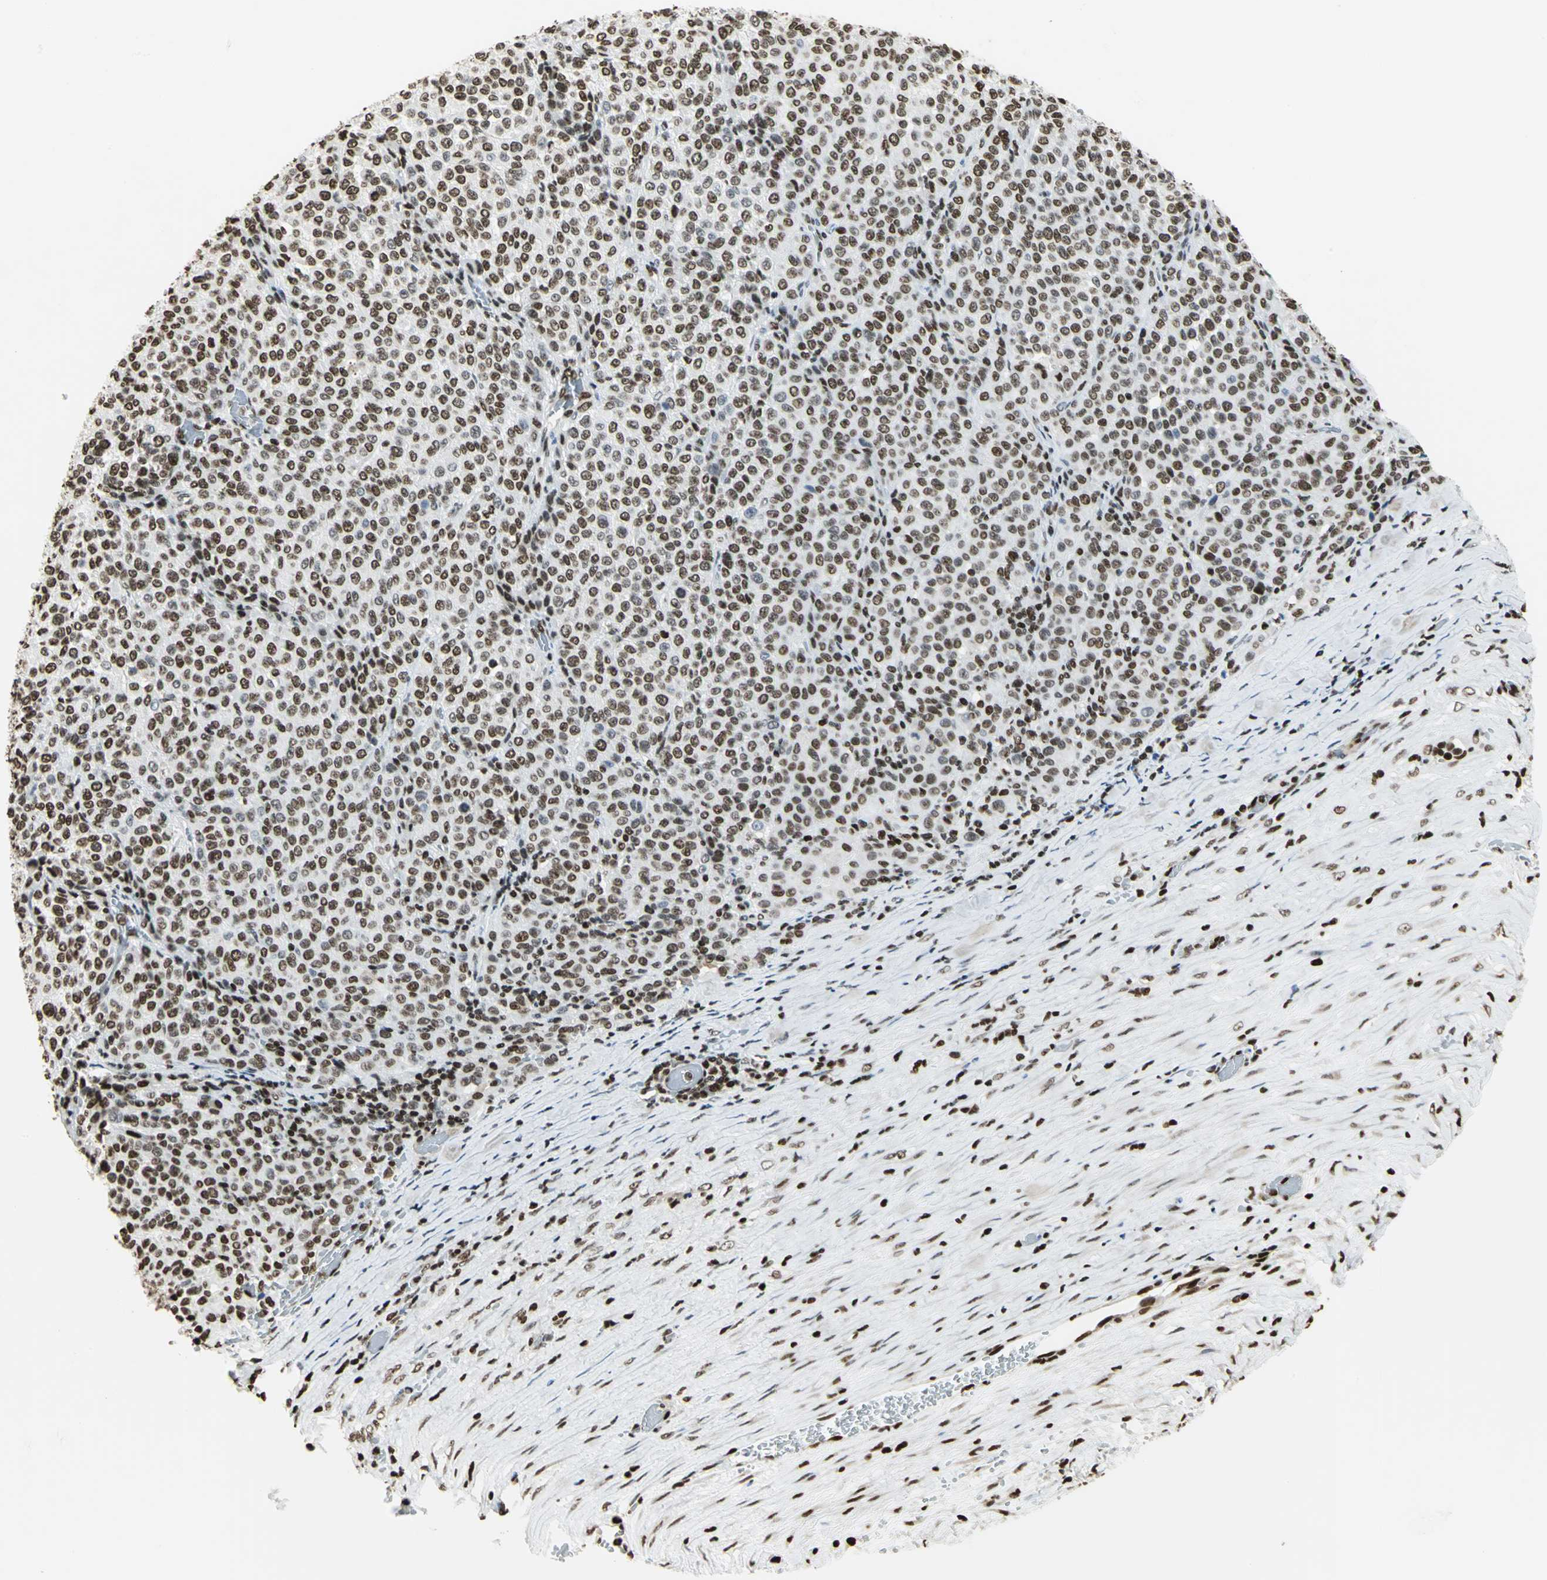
{"staining": {"intensity": "strong", "quantity": ">75%", "location": "nuclear"}, "tissue": "melanoma", "cell_type": "Tumor cells", "image_type": "cancer", "snomed": [{"axis": "morphology", "description": "Malignant melanoma, Metastatic site"}, {"axis": "topography", "description": "Pancreas"}], "caption": "Human malignant melanoma (metastatic site) stained with a brown dye shows strong nuclear positive positivity in approximately >75% of tumor cells.", "gene": "HMGB1", "patient": {"sex": "female", "age": 30}}